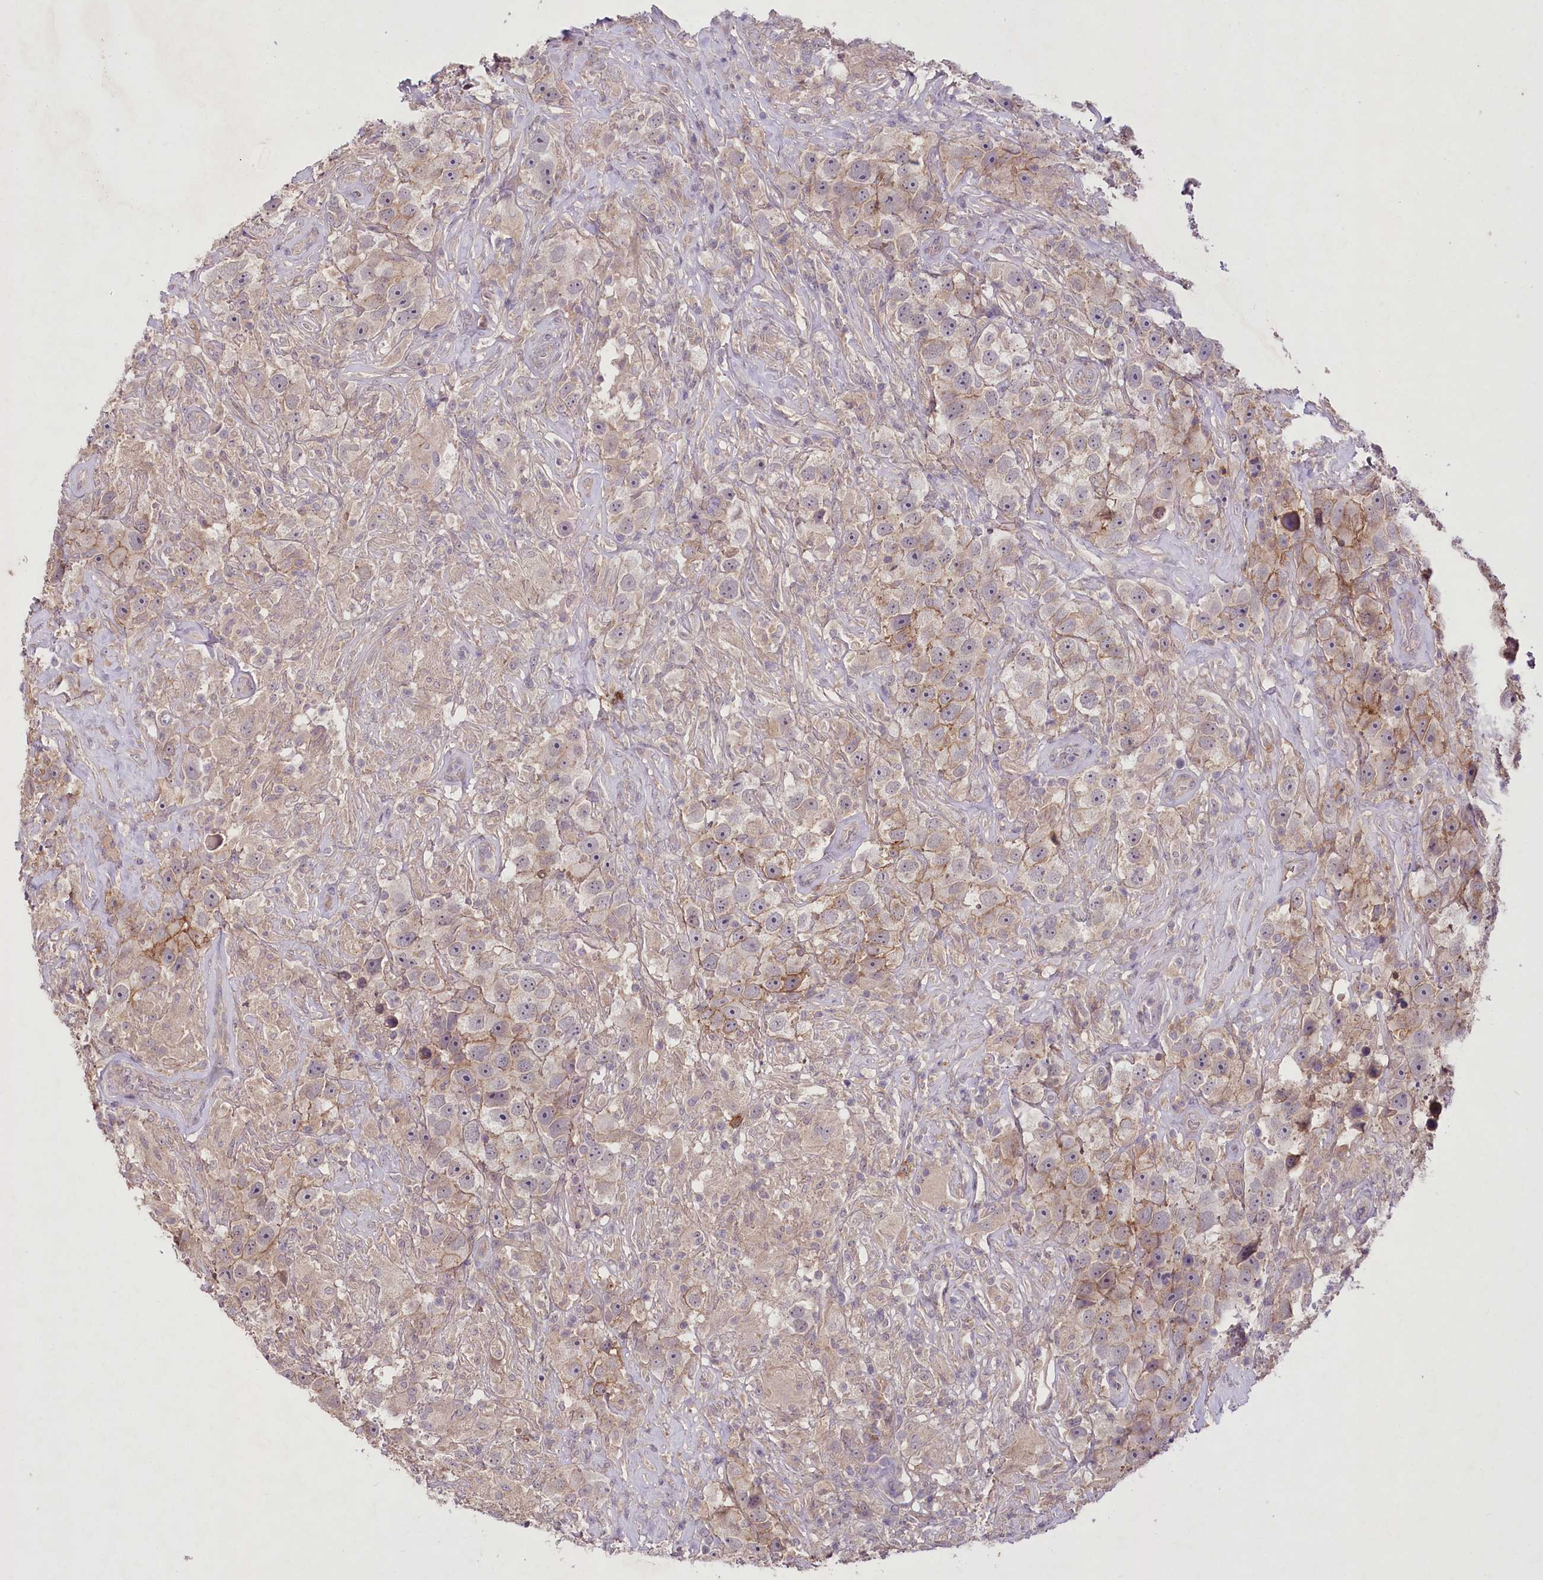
{"staining": {"intensity": "moderate", "quantity": "<25%", "location": "cytoplasmic/membranous"}, "tissue": "testis cancer", "cell_type": "Tumor cells", "image_type": "cancer", "snomed": [{"axis": "morphology", "description": "Seminoma, NOS"}, {"axis": "topography", "description": "Testis"}], "caption": "IHC histopathology image of testis seminoma stained for a protein (brown), which shows low levels of moderate cytoplasmic/membranous positivity in about <25% of tumor cells.", "gene": "ENPP1", "patient": {"sex": "male", "age": 49}}